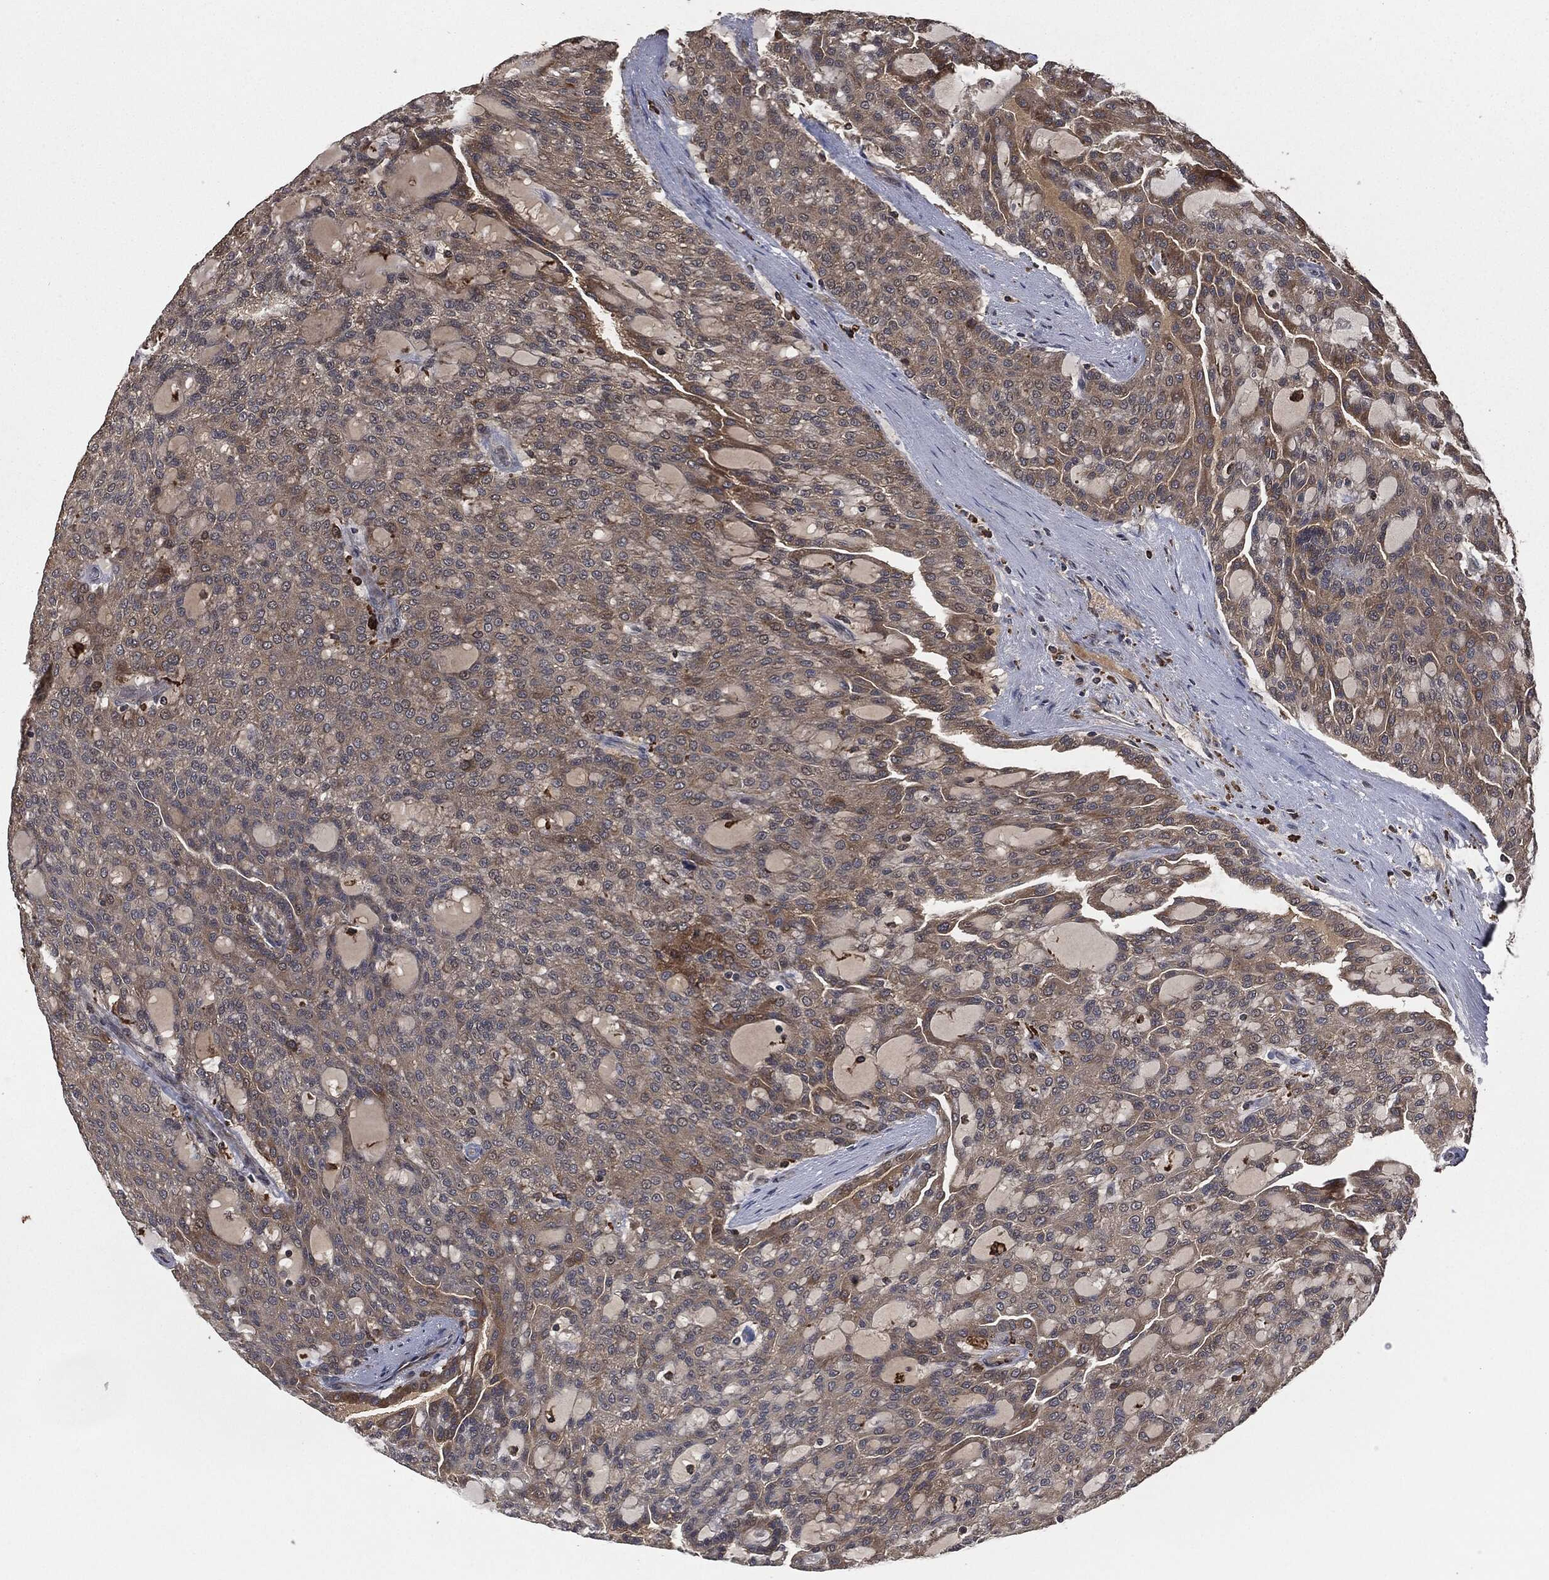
{"staining": {"intensity": "weak", "quantity": "<25%", "location": "cytoplasmic/membranous"}, "tissue": "renal cancer", "cell_type": "Tumor cells", "image_type": "cancer", "snomed": [{"axis": "morphology", "description": "Adenocarcinoma, NOS"}, {"axis": "topography", "description": "Kidney"}], "caption": "Immunohistochemistry of renal cancer shows no expression in tumor cells.", "gene": "CRABP2", "patient": {"sex": "male", "age": 63}}